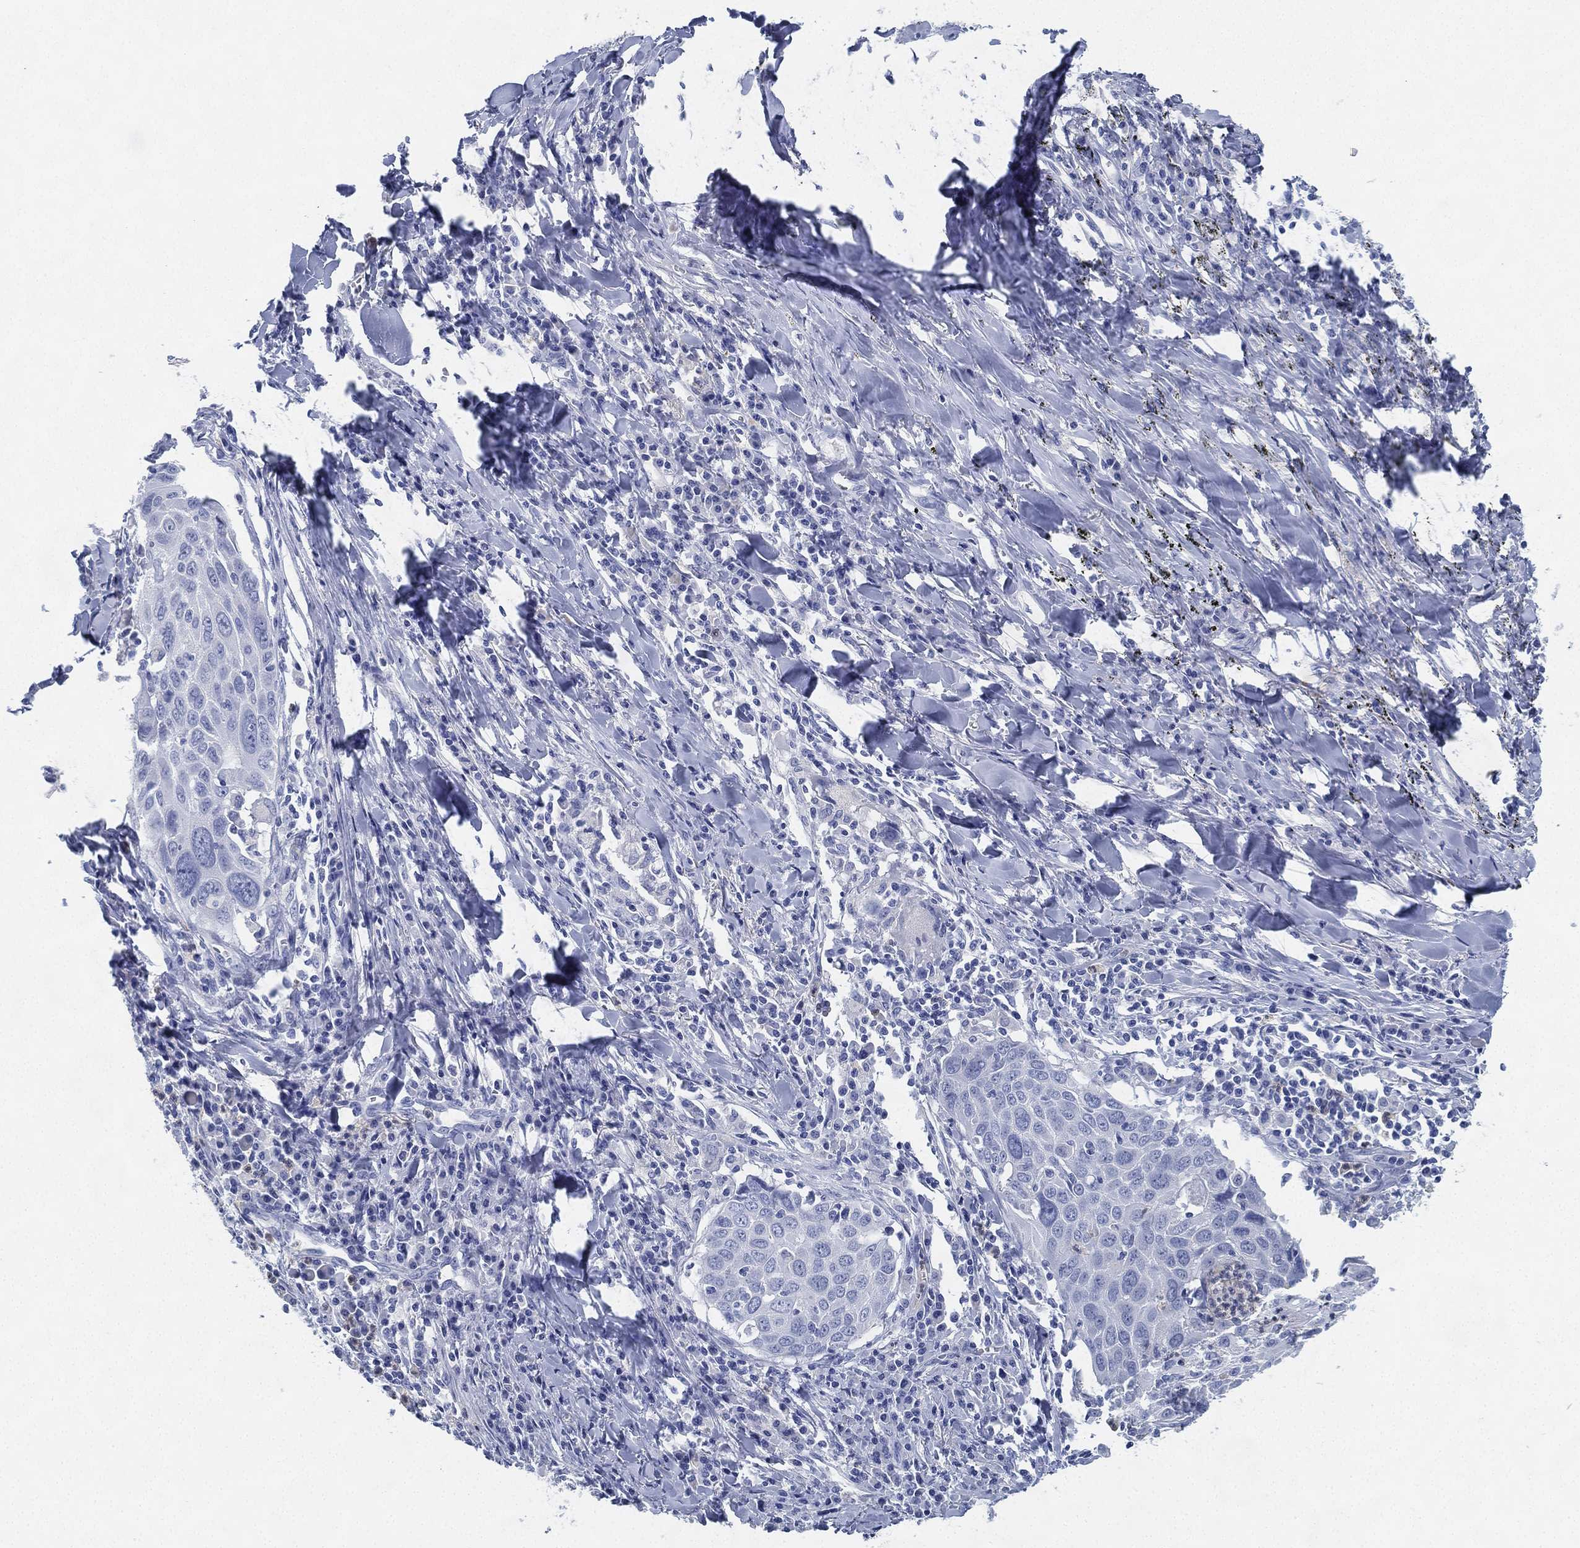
{"staining": {"intensity": "negative", "quantity": "none", "location": "none"}, "tissue": "lung cancer", "cell_type": "Tumor cells", "image_type": "cancer", "snomed": [{"axis": "morphology", "description": "Squamous cell carcinoma, NOS"}, {"axis": "topography", "description": "Lung"}], "caption": "Immunohistochemistry of squamous cell carcinoma (lung) shows no expression in tumor cells.", "gene": "DEFB121", "patient": {"sex": "male", "age": 57}}